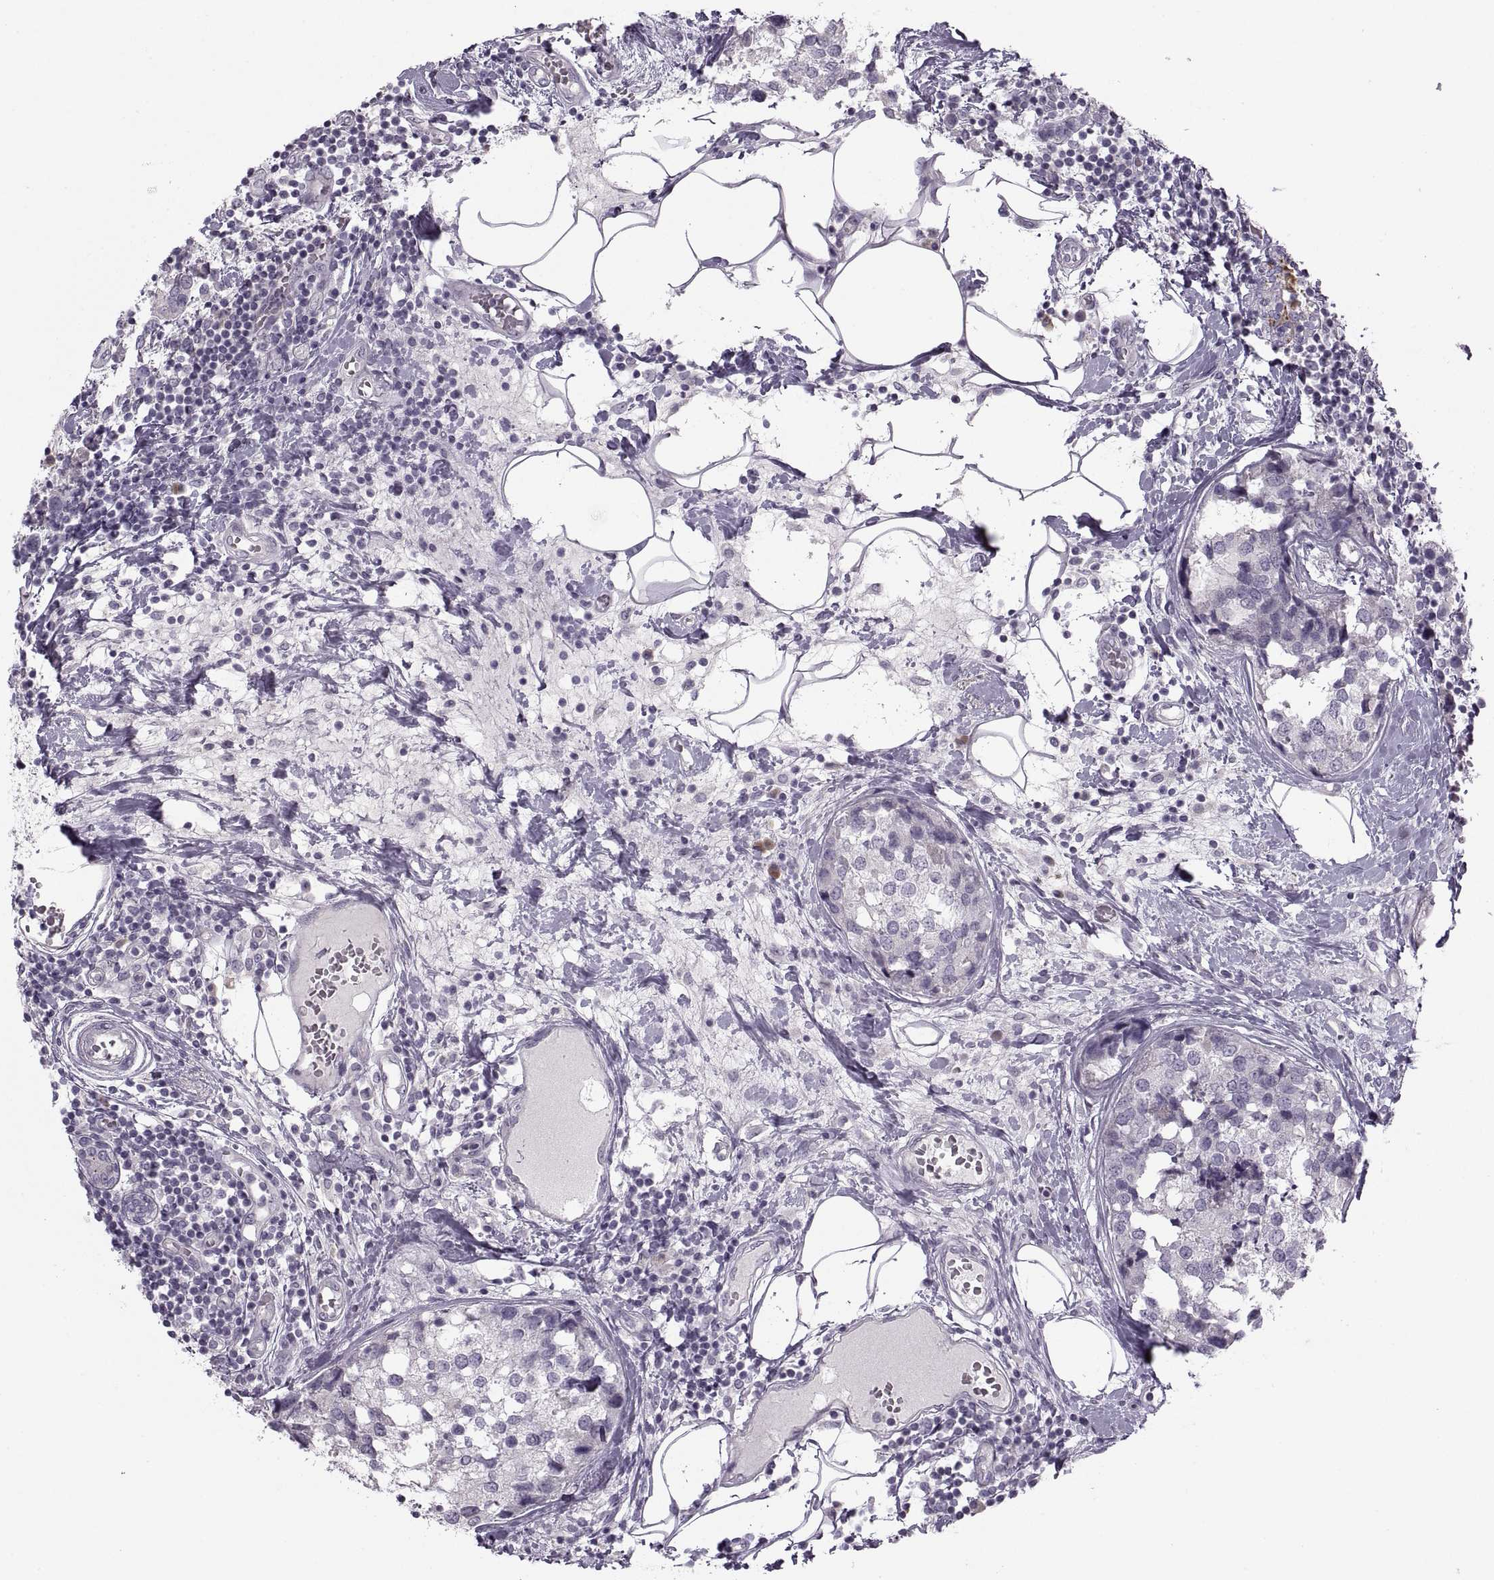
{"staining": {"intensity": "negative", "quantity": "none", "location": "none"}, "tissue": "breast cancer", "cell_type": "Tumor cells", "image_type": "cancer", "snomed": [{"axis": "morphology", "description": "Lobular carcinoma"}, {"axis": "topography", "description": "Breast"}], "caption": "Immunohistochemistry (IHC) histopathology image of human lobular carcinoma (breast) stained for a protein (brown), which shows no positivity in tumor cells. (Stains: DAB (3,3'-diaminobenzidine) immunohistochemistry (IHC) with hematoxylin counter stain, Microscopy: brightfield microscopy at high magnification).", "gene": "H2AP", "patient": {"sex": "female", "age": 59}}